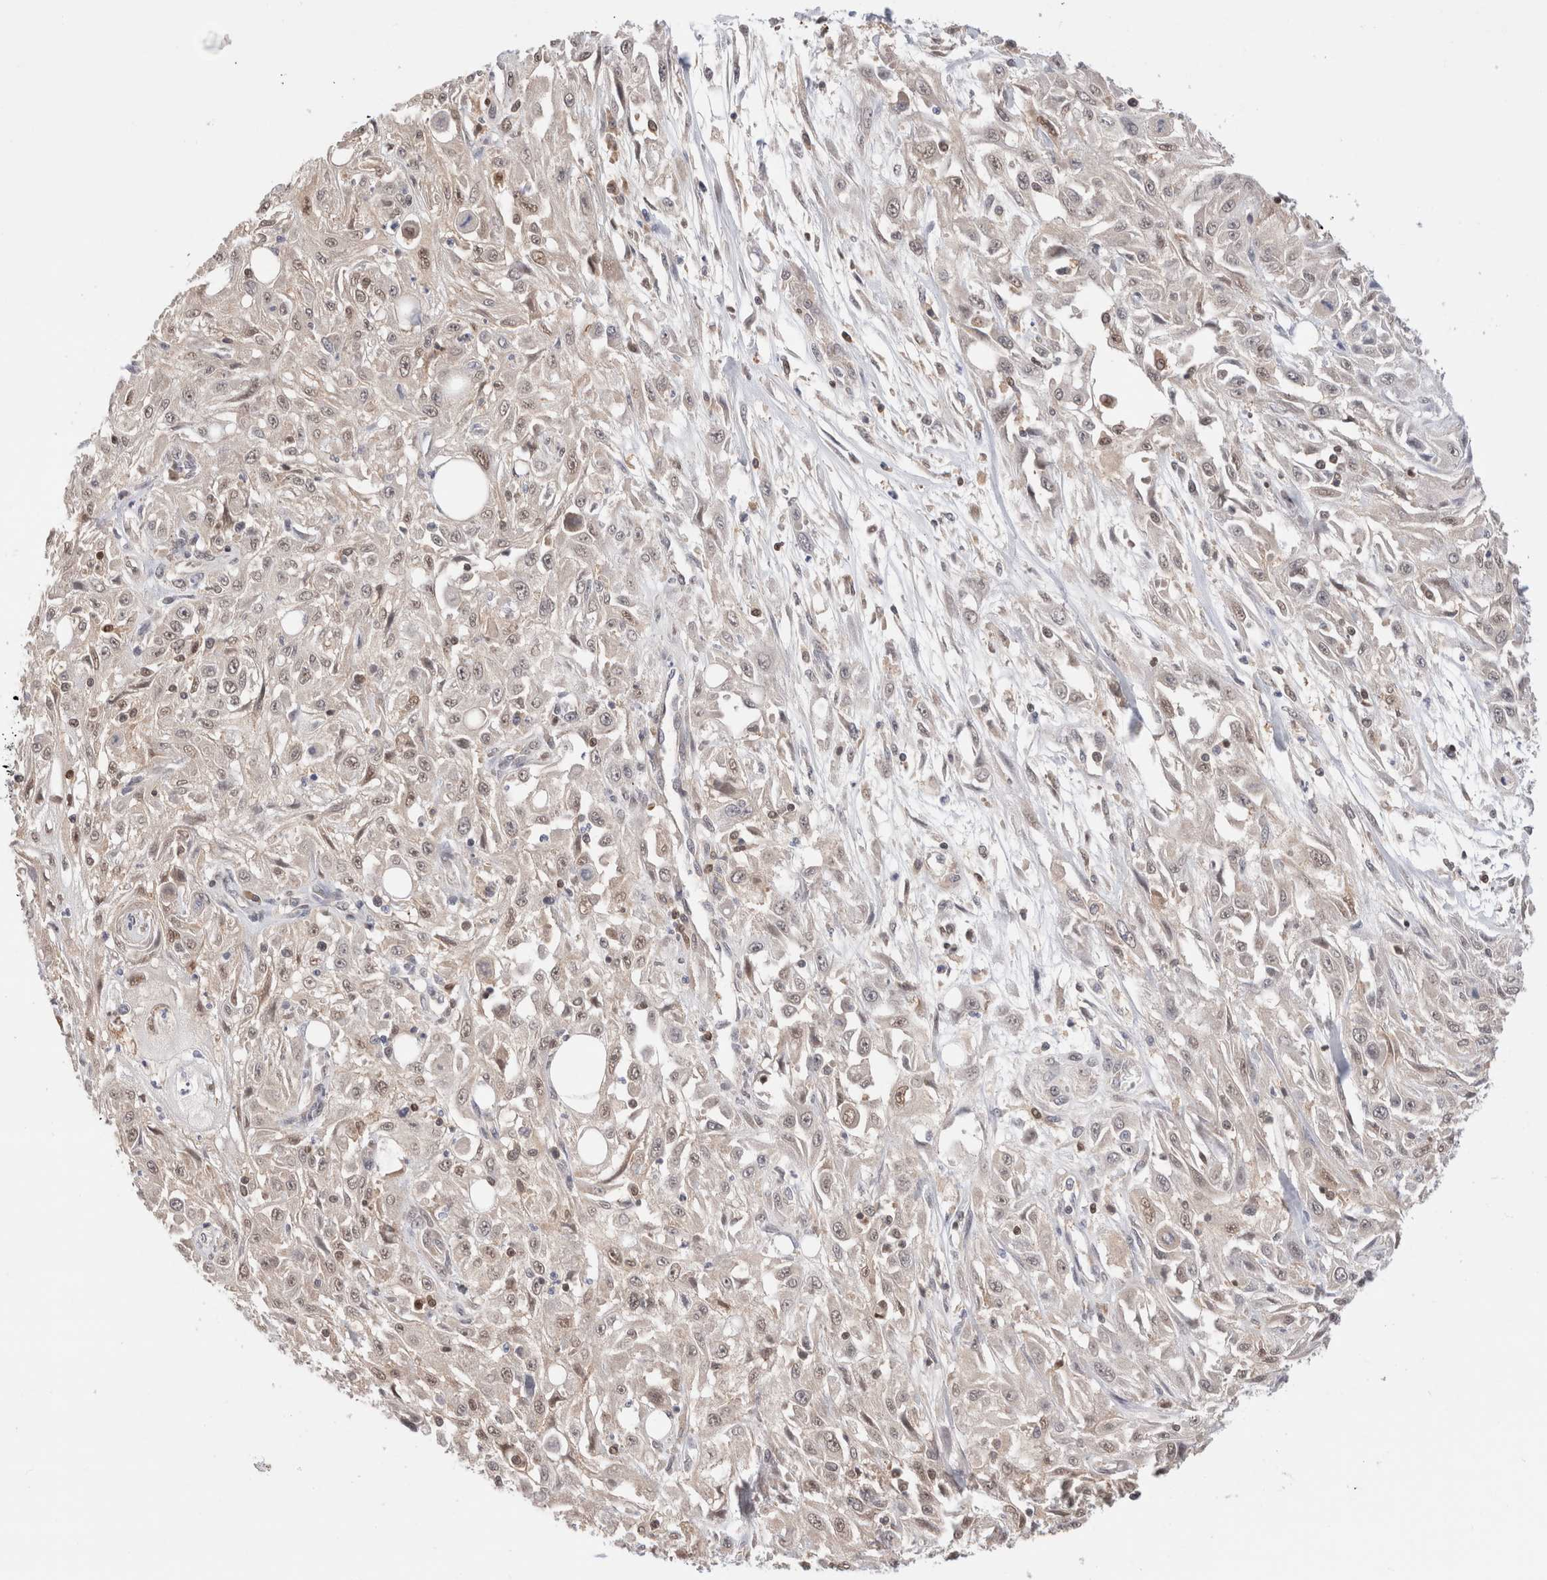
{"staining": {"intensity": "weak", "quantity": "25%-75%", "location": "cytoplasmic/membranous,nuclear"}, "tissue": "skin cancer", "cell_type": "Tumor cells", "image_type": "cancer", "snomed": [{"axis": "morphology", "description": "Squamous cell carcinoma, NOS"}, {"axis": "morphology", "description": "Squamous cell carcinoma, metastatic, NOS"}, {"axis": "topography", "description": "Skin"}, {"axis": "topography", "description": "Lymph node"}], "caption": "This image demonstrates immunohistochemistry (IHC) staining of skin cancer (squamous cell carcinoma), with low weak cytoplasmic/membranous and nuclear positivity in approximately 25%-75% of tumor cells.", "gene": "C17orf97", "patient": {"sex": "male", "age": 75}}